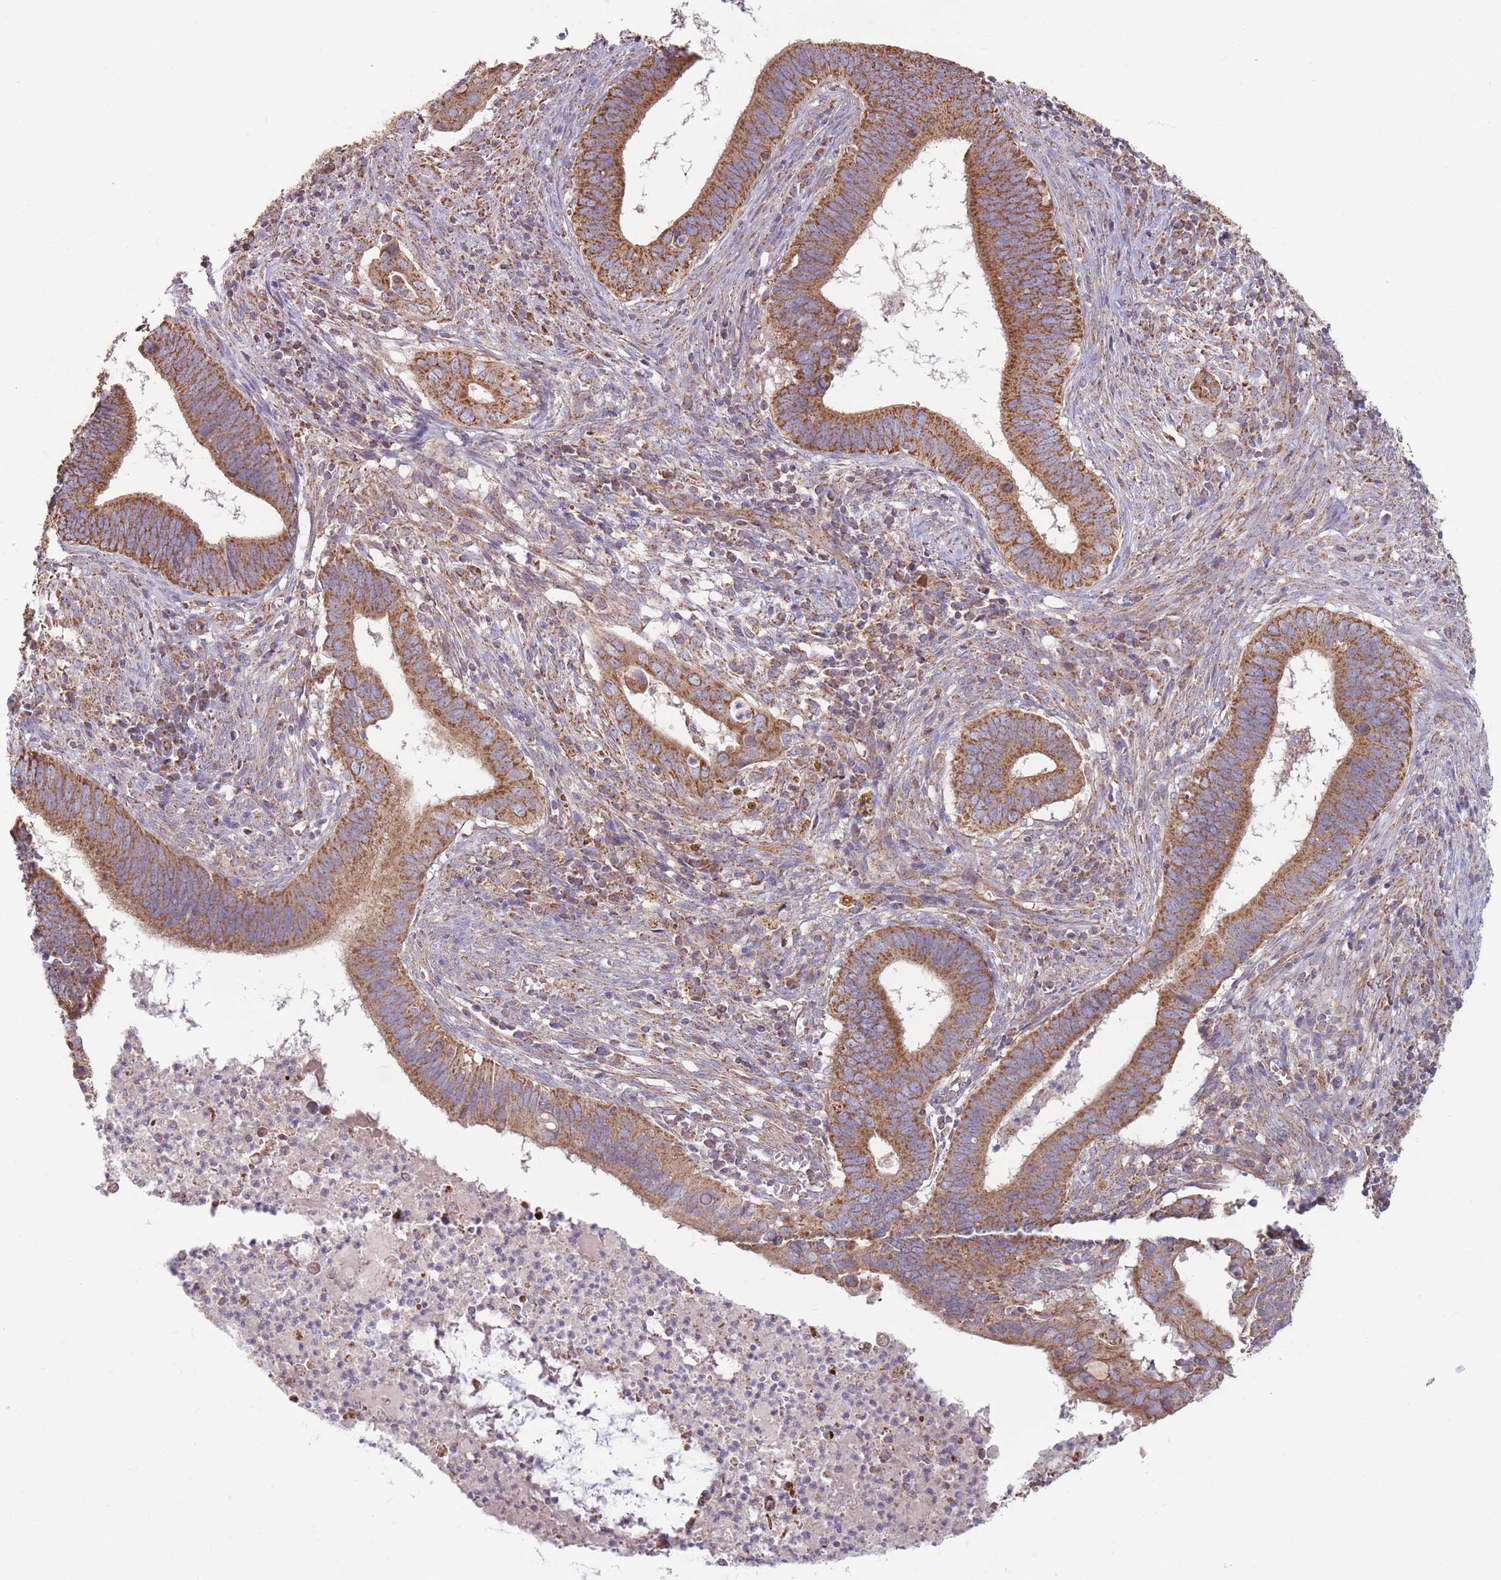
{"staining": {"intensity": "strong", "quantity": ">75%", "location": "cytoplasmic/membranous"}, "tissue": "cervical cancer", "cell_type": "Tumor cells", "image_type": "cancer", "snomed": [{"axis": "morphology", "description": "Adenocarcinoma, NOS"}, {"axis": "topography", "description": "Cervix"}], "caption": "A brown stain labels strong cytoplasmic/membranous staining of a protein in cervical cancer (adenocarcinoma) tumor cells.", "gene": "KIF16B", "patient": {"sex": "female", "age": 42}}